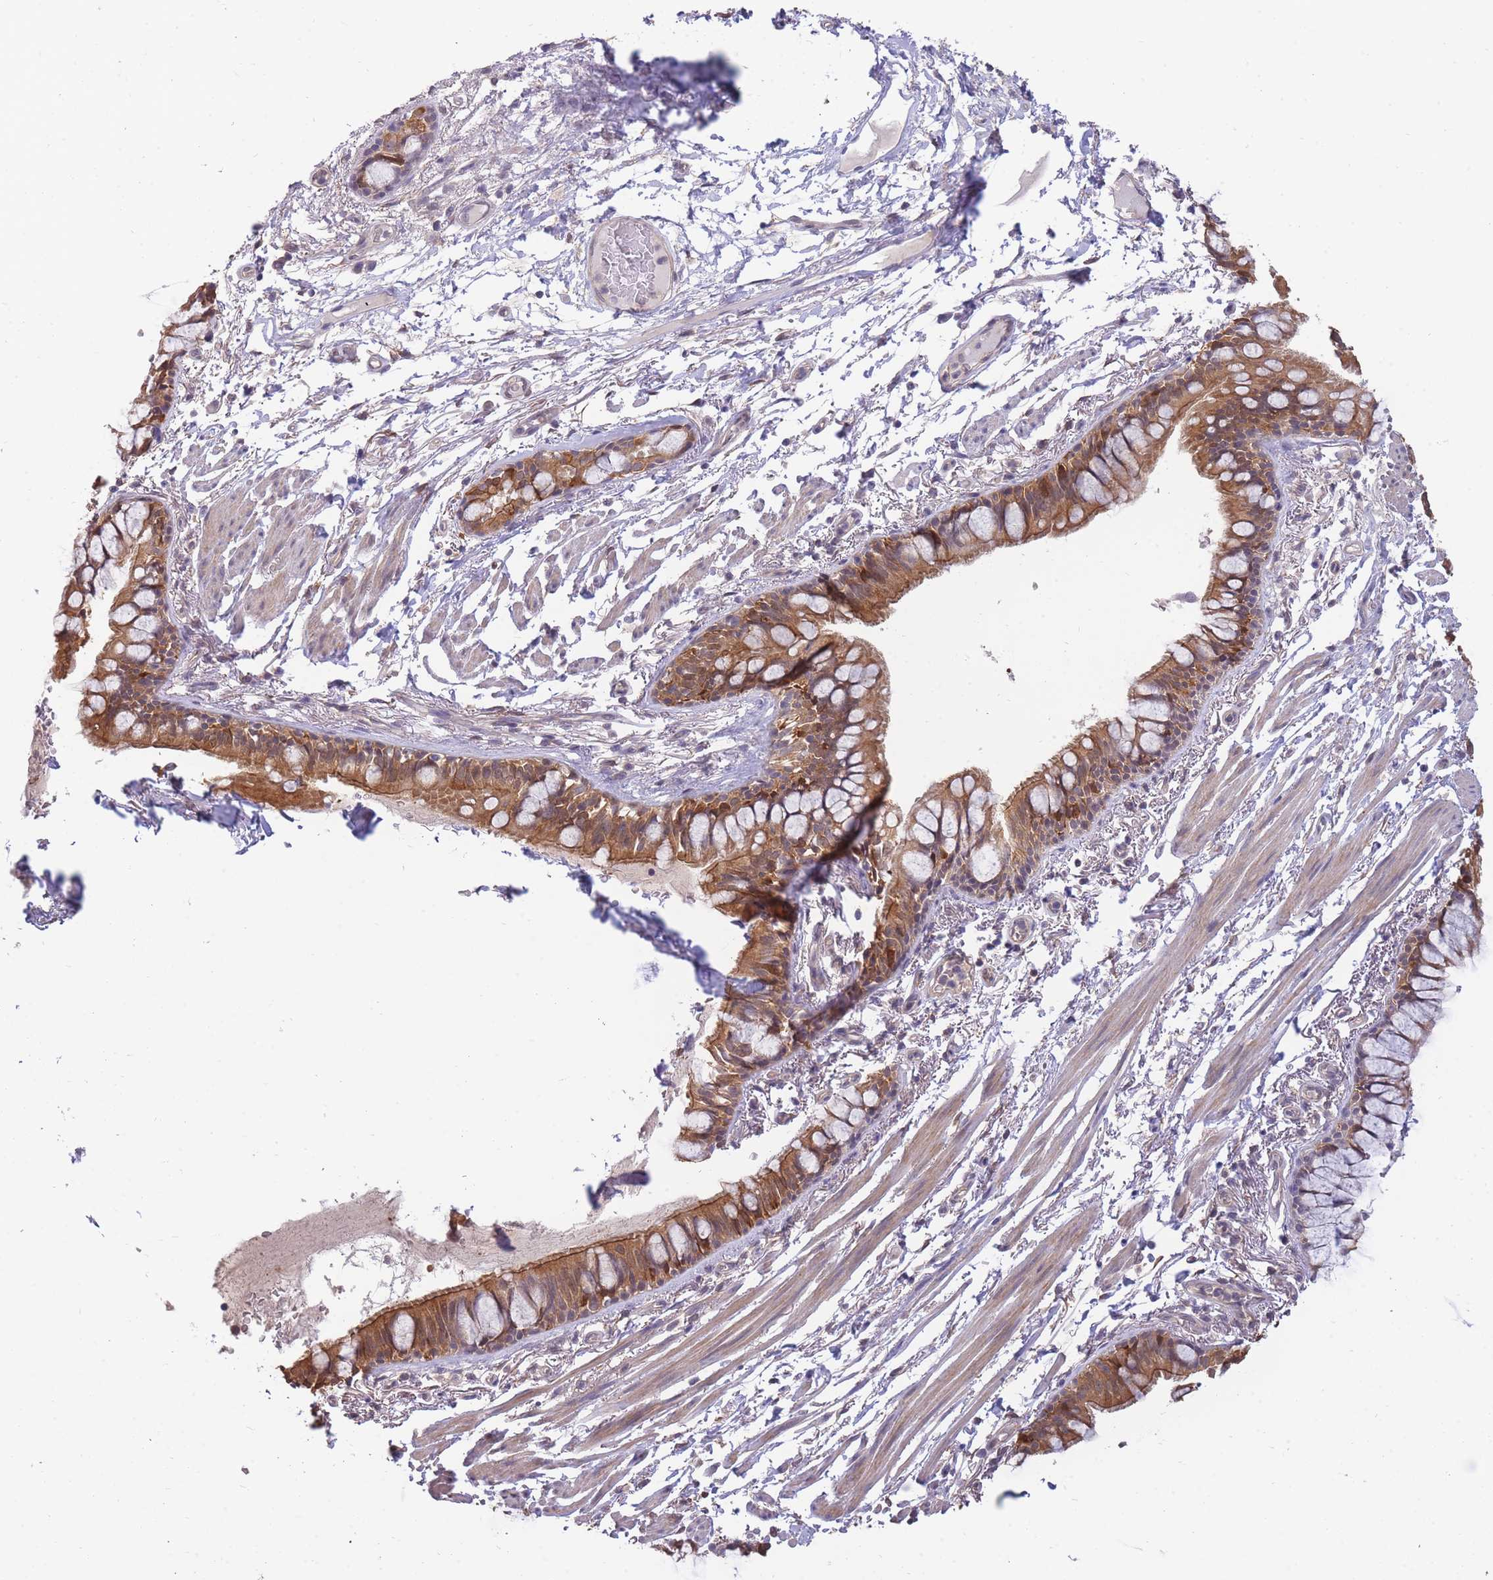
{"staining": {"intensity": "moderate", "quantity": ">75%", "location": "cytoplasmic/membranous"}, "tissue": "bronchus", "cell_type": "Respiratory epithelial cells", "image_type": "normal", "snomed": [{"axis": "morphology", "description": "Normal tissue, NOS"}, {"axis": "topography", "description": "Bronchus"}], "caption": "An image showing moderate cytoplasmic/membranous expression in about >75% of respiratory epithelial cells in benign bronchus, as visualized by brown immunohistochemical staining.", "gene": "SMC6", "patient": {"sex": "male", "age": 70}}